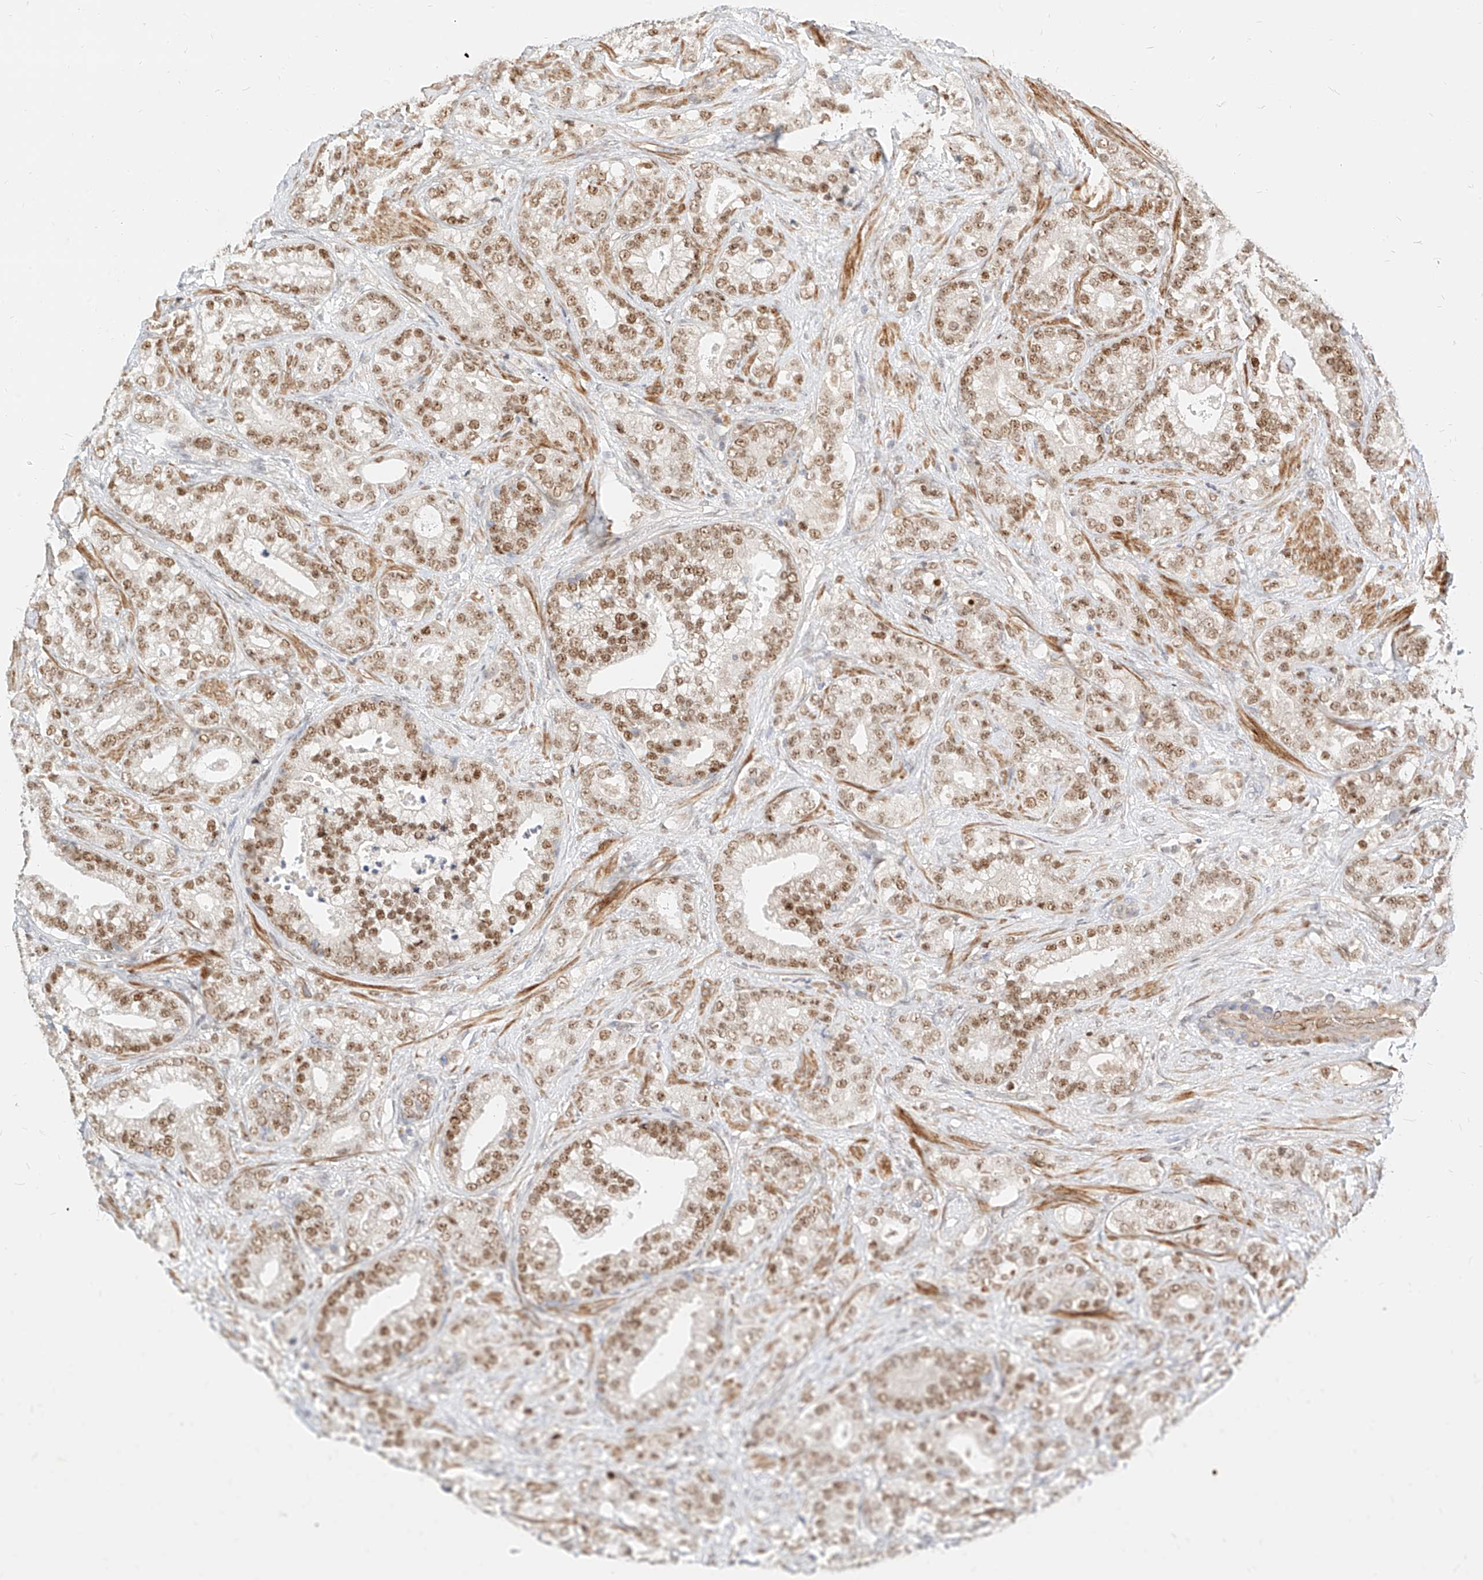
{"staining": {"intensity": "moderate", "quantity": ">75%", "location": "nuclear"}, "tissue": "prostate cancer", "cell_type": "Tumor cells", "image_type": "cancer", "snomed": [{"axis": "morphology", "description": "Adenocarcinoma, High grade"}, {"axis": "topography", "description": "Prostate and seminal vesicle, NOS"}], "caption": "A photomicrograph of prostate cancer (adenocarcinoma (high-grade)) stained for a protein shows moderate nuclear brown staining in tumor cells.", "gene": "CBX8", "patient": {"sex": "male", "age": 67}}